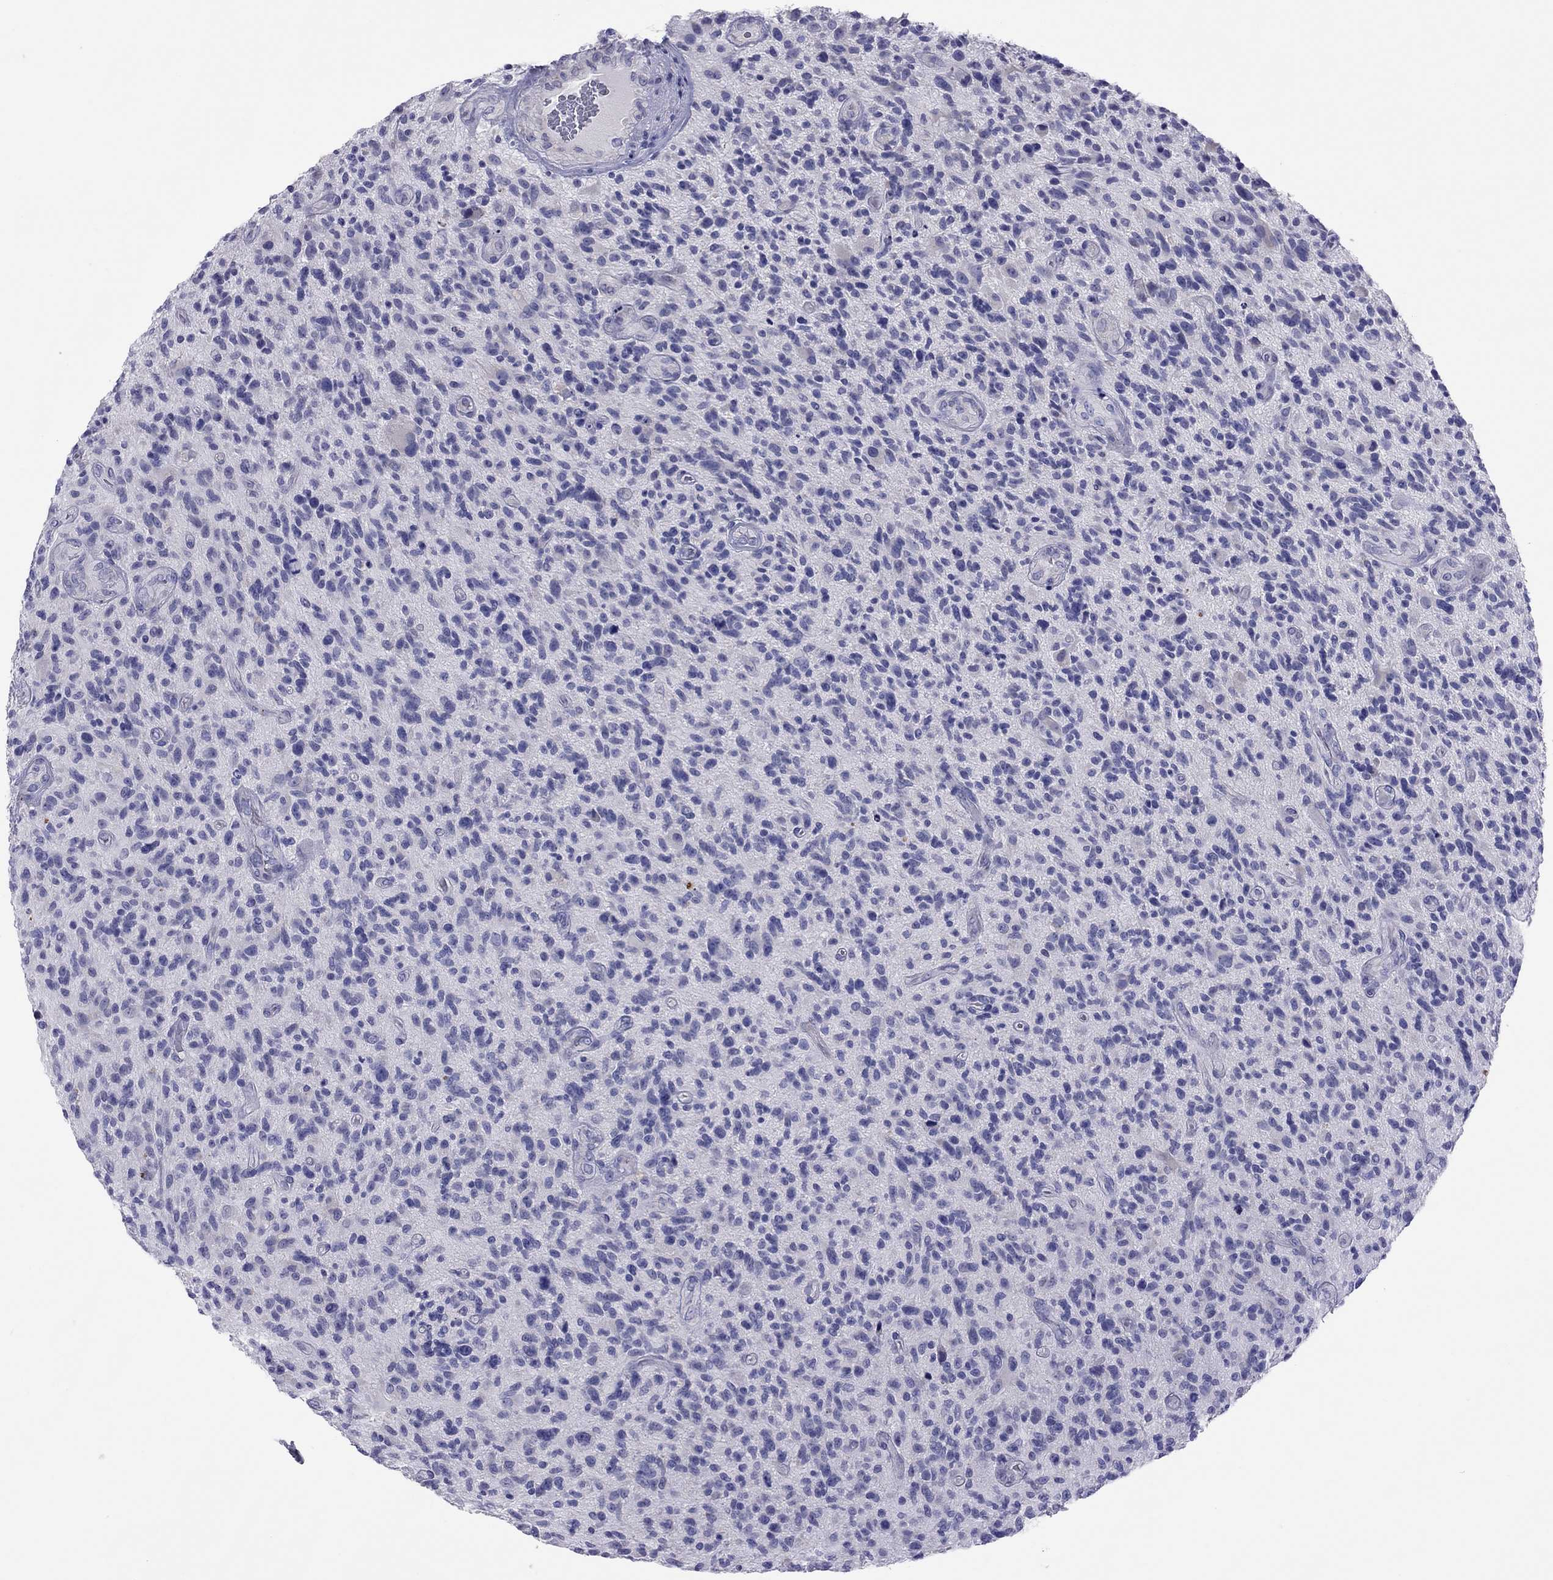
{"staining": {"intensity": "negative", "quantity": "none", "location": "none"}, "tissue": "glioma", "cell_type": "Tumor cells", "image_type": "cancer", "snomed": [{"axis": "morphology", "description": "Glioma, malignant, High grade"}, {"axis": "topography", "description": "Brain"}], "caption": "There is no significant positivity in tumor cells of glioma.", "gene": "COL9A1", "patient": {"sex": "male", "age": 47}}